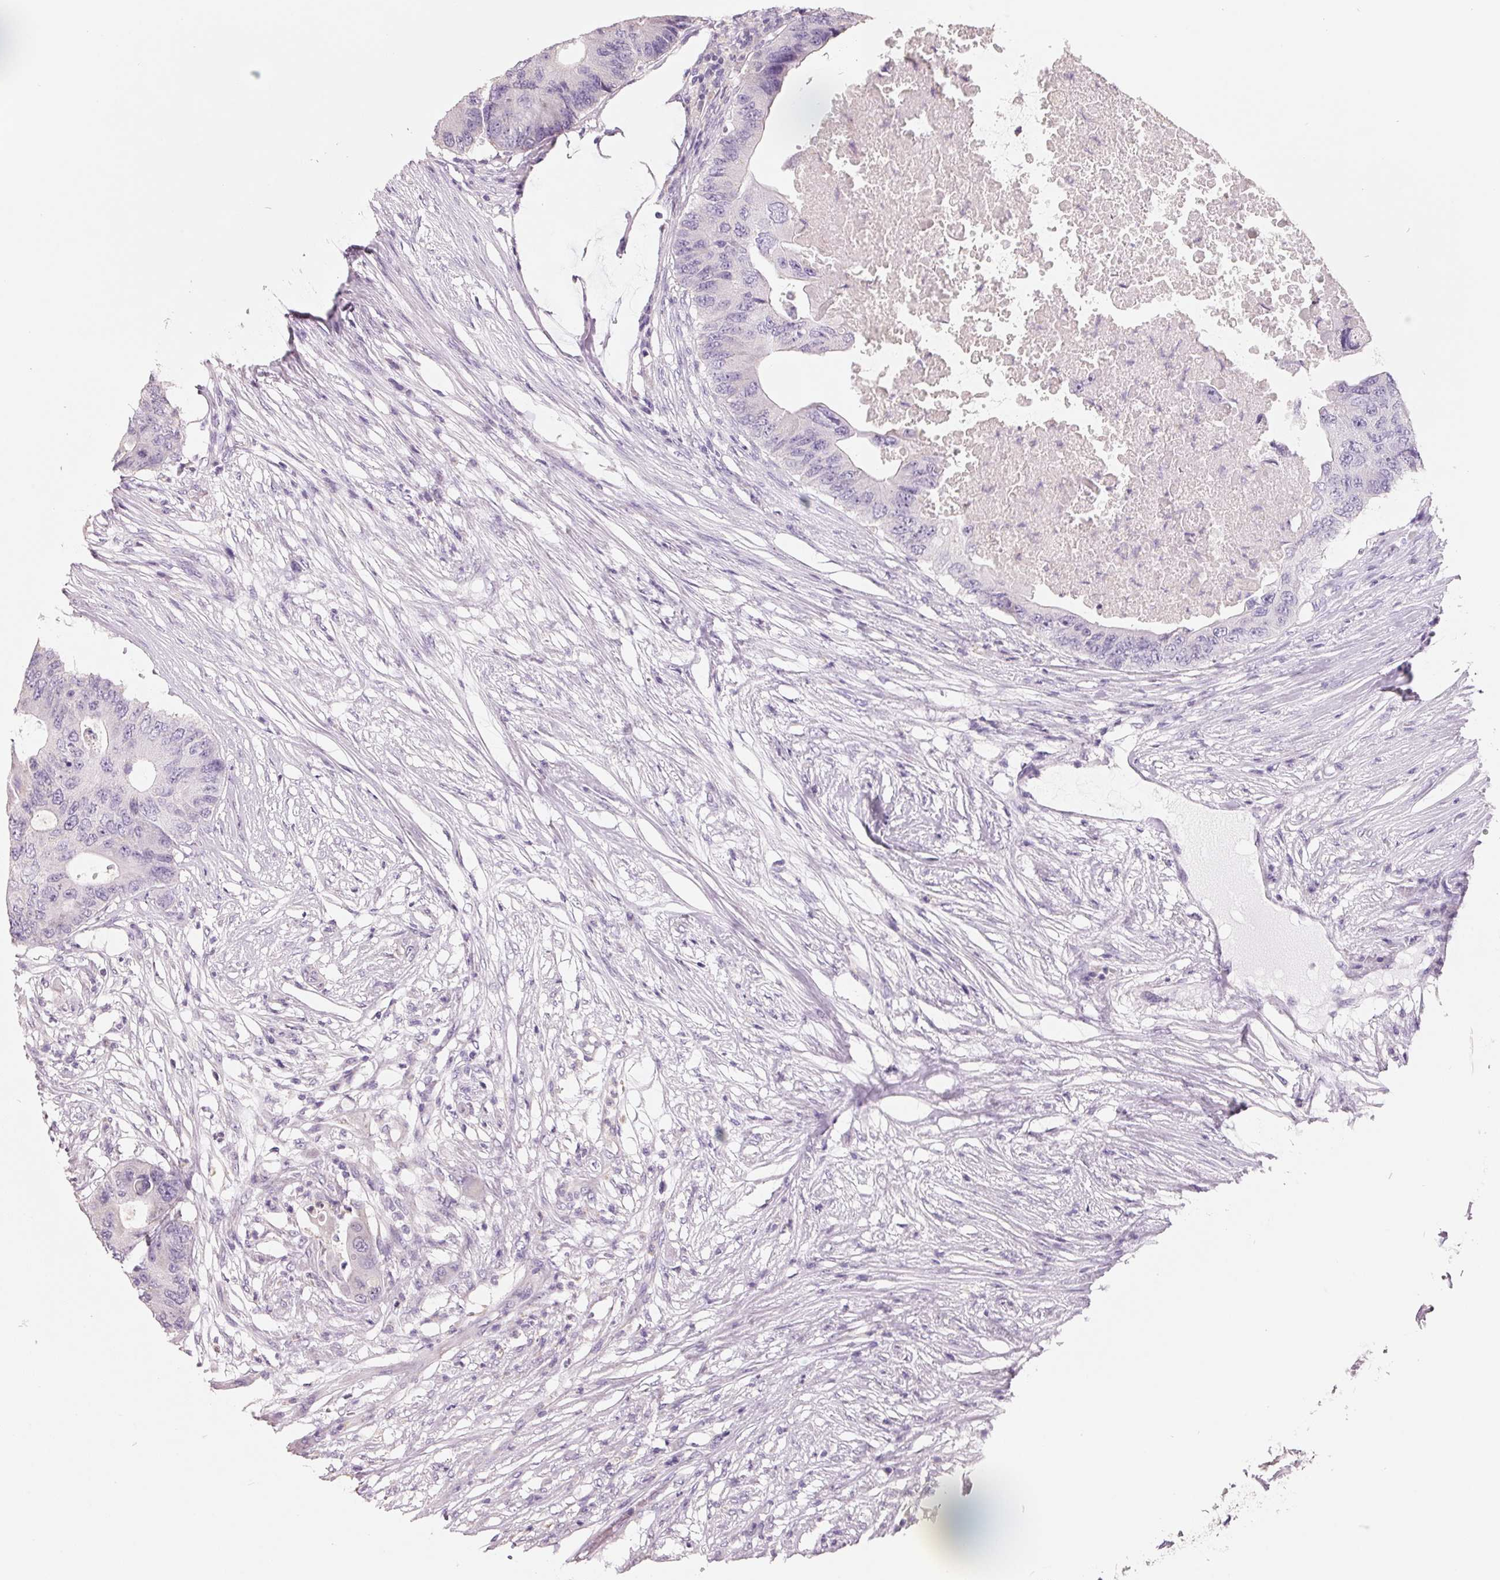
{"staining": {"intensity": "negative", "quantity": "none", "location": "none"}, "tissue": "colorectal cancer", "cell_type": "Tumor cells", "image_type": "cancer", "snomed": [{"axis": "morphology", "description": "Adenocarcinoma, NOS"}, {"axis": "topography", "description": "Colon"}], "caption": "This is an immunohistochemistry (IHC) micrograph of adenocarcinoma (colorectal). There is no positivity in tumor cells.", "gene": "FTCD", "patient": {"sex": "male", "age": 71}}